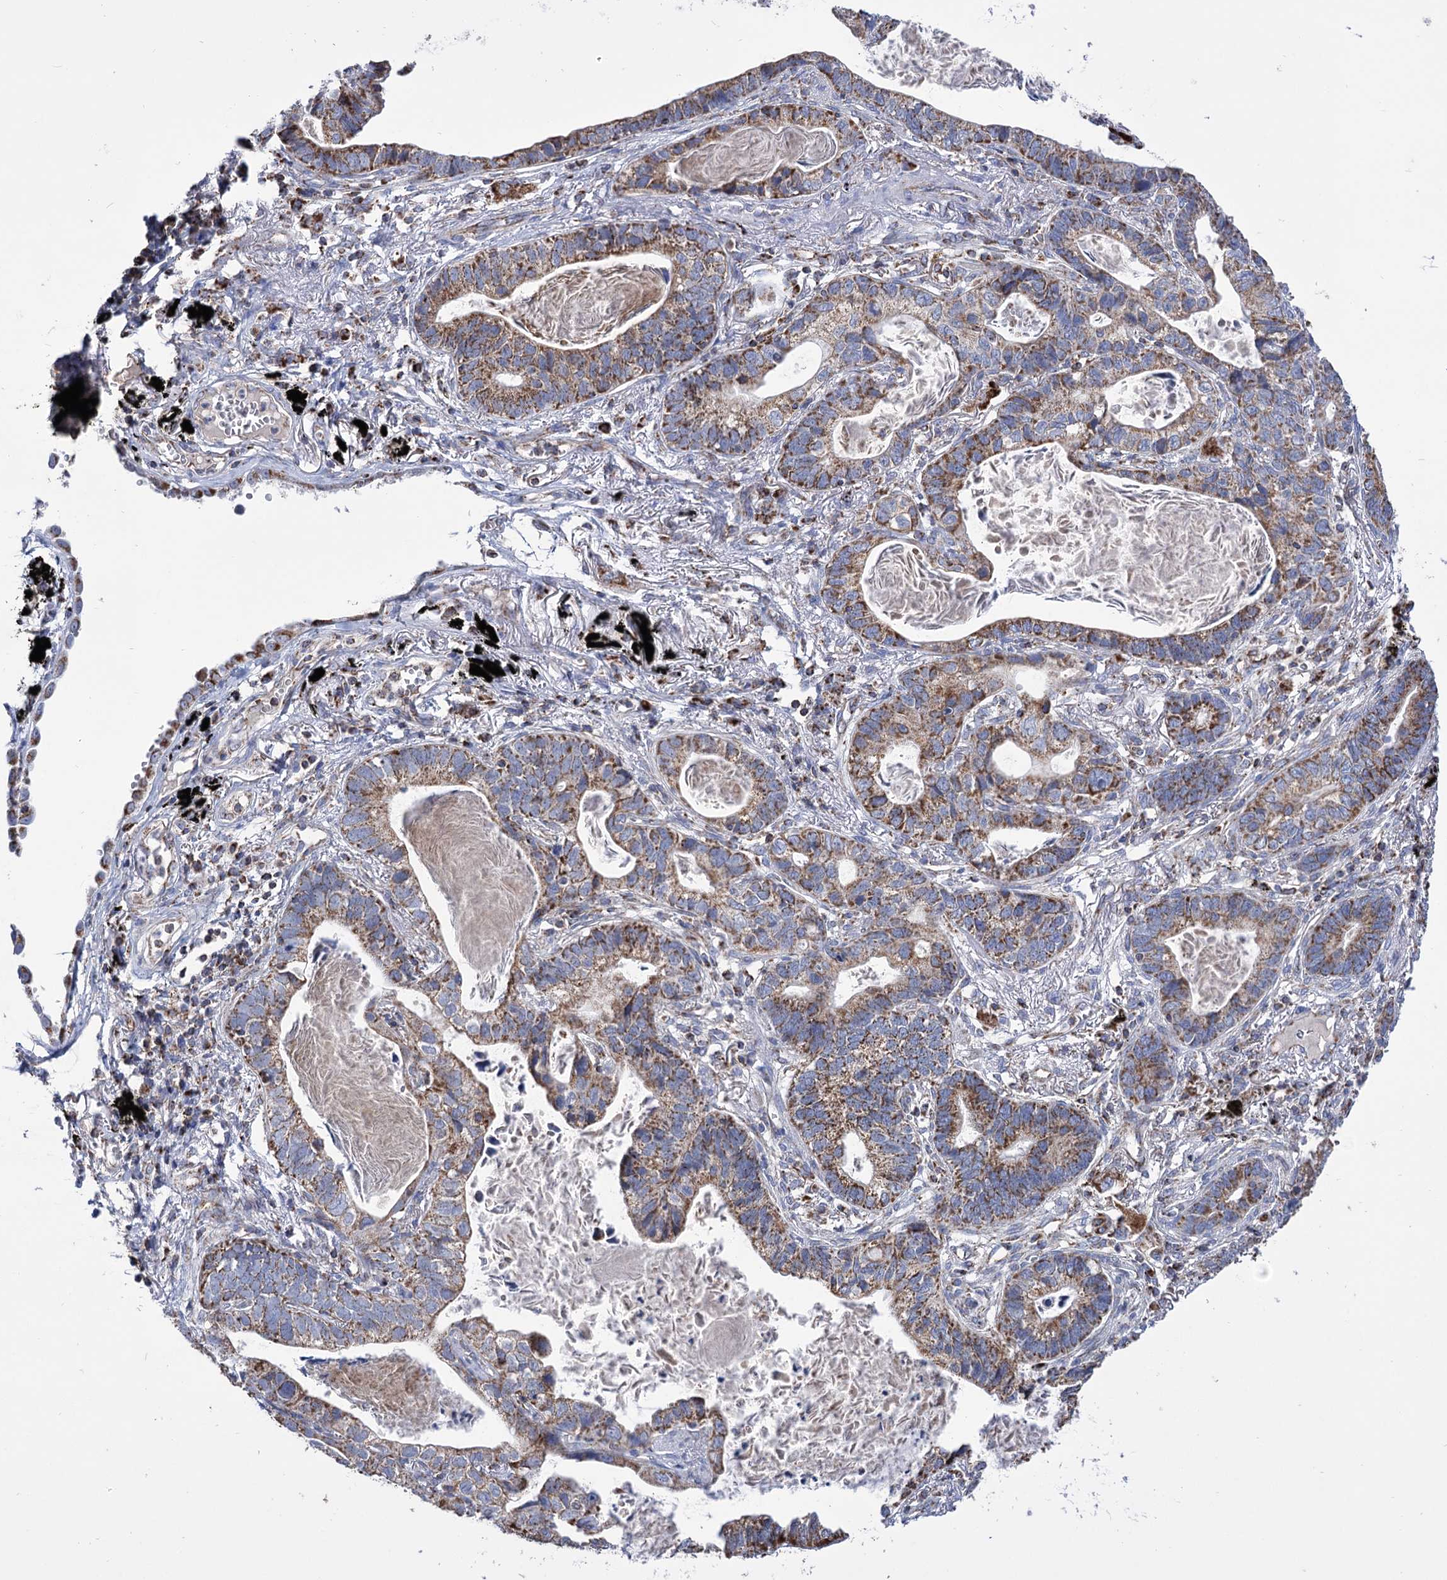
{"staining": {"intensity": "moderate", "quantity": ">75%", "location": "cytoplasmic/membranous"}, "tissue": "lung cancer", "cell_type": "Tumor cells", "image_type": "cancer", "snomed": [{"axis": "morphology", "description": "Adenocarcinoma, NOS"}, {"axis": "topography", "description": "Lung"}], "caption": "Immunohistochemistry photomicrograph of human adenocarcinoma (lung) stained for a protein (brown), which displays medium levels of moderate cytoplasmic/membranous positivity in about >75% of tumor cells.", "gene": "ABHD10", "patient": {"sex": "male", "age": 67}}